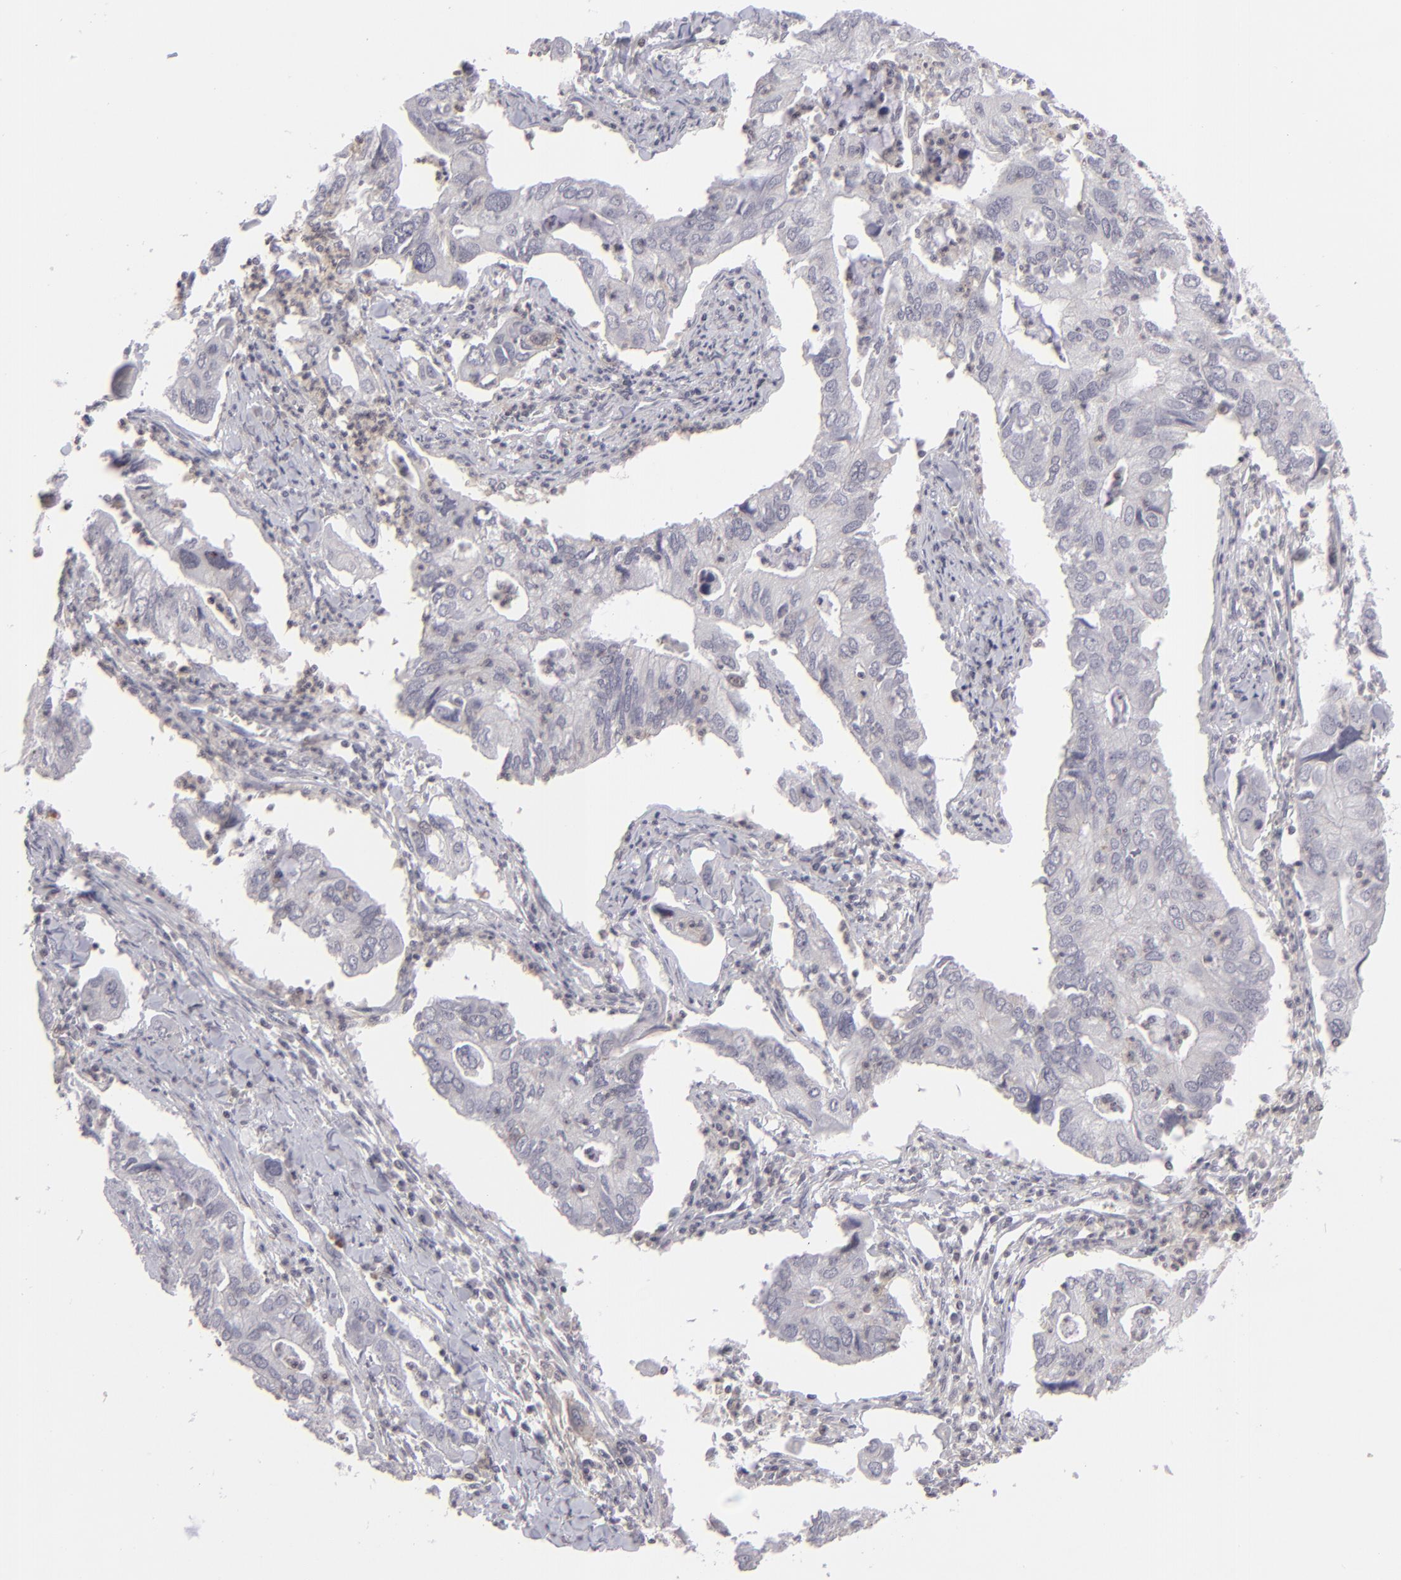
{"staining": {"intensity": "negative", "quantity": "none", "location": "none"}, "tissue": "lung cancer", "cell_type": "Tumor cells", "image_type": "cancer", "snomed": [{"axis": "morphology", "description": "Adenocarcinoma, NOS"}, {"axis": "topography", "description": "Lung"}], "caption": "Tumor cells are negative for brown protein staining in lung cancer (adenocarcinoma).", "gene": "CLDN2", "patient": {"sex": "male", "age": 48}}